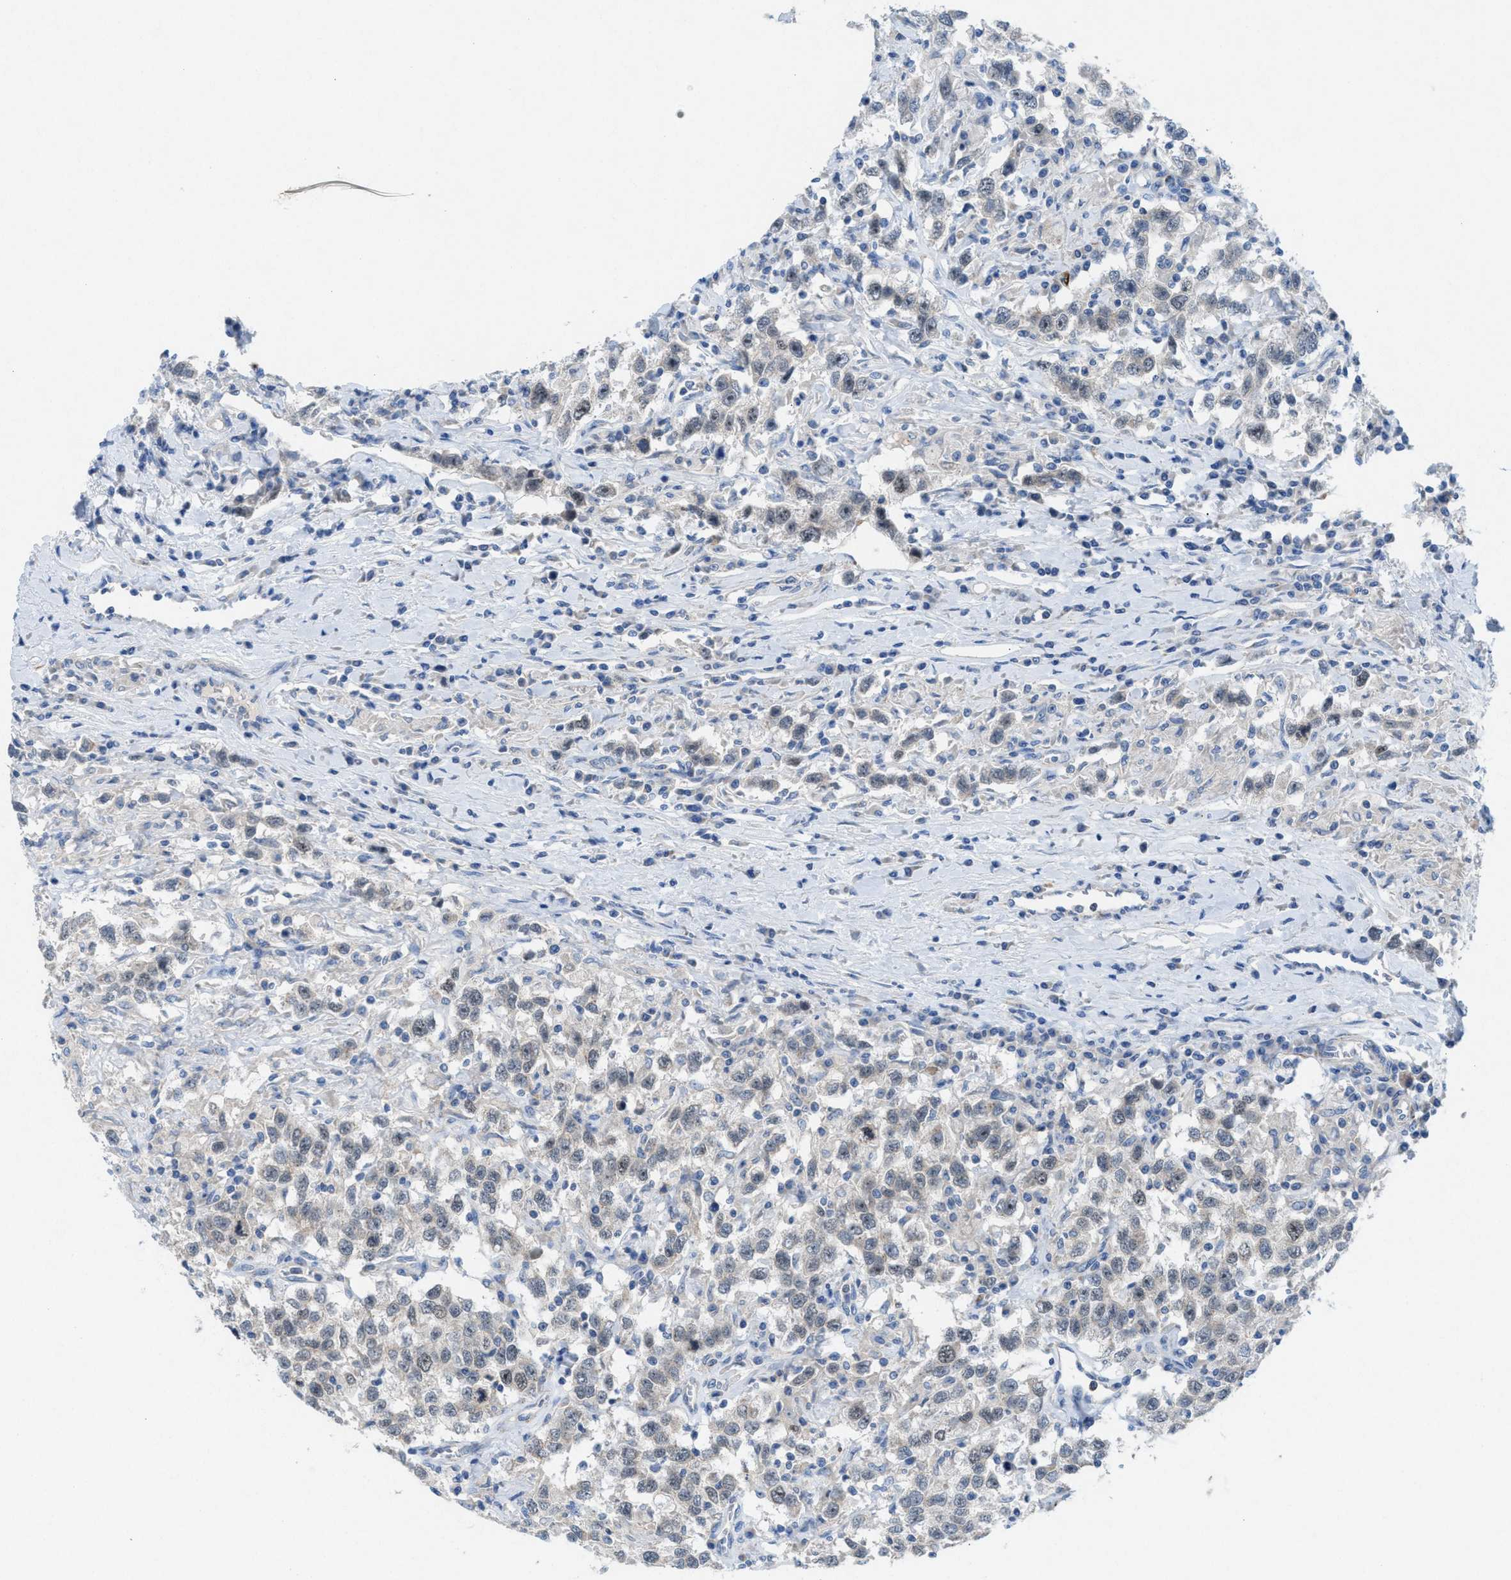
{"staining": {"intensity": "weak", "quantity": "<25%", "location": "nuclear"}, "tissue": "testis cancer", "cell_type": "Tumor cells", "image_type": "cancer", "snomed": [{"axis": "morphology", "description": "Seminoma, NOS"}, {"axis": "topography", "description": "Testis"}], "caption": "DAB immunohistochemical staining of human testis cancer (seminoma) reveals no significant staining in tumor cells.", "gene": "CMTM1", "patient": {"sex": "male", "age": 41}}